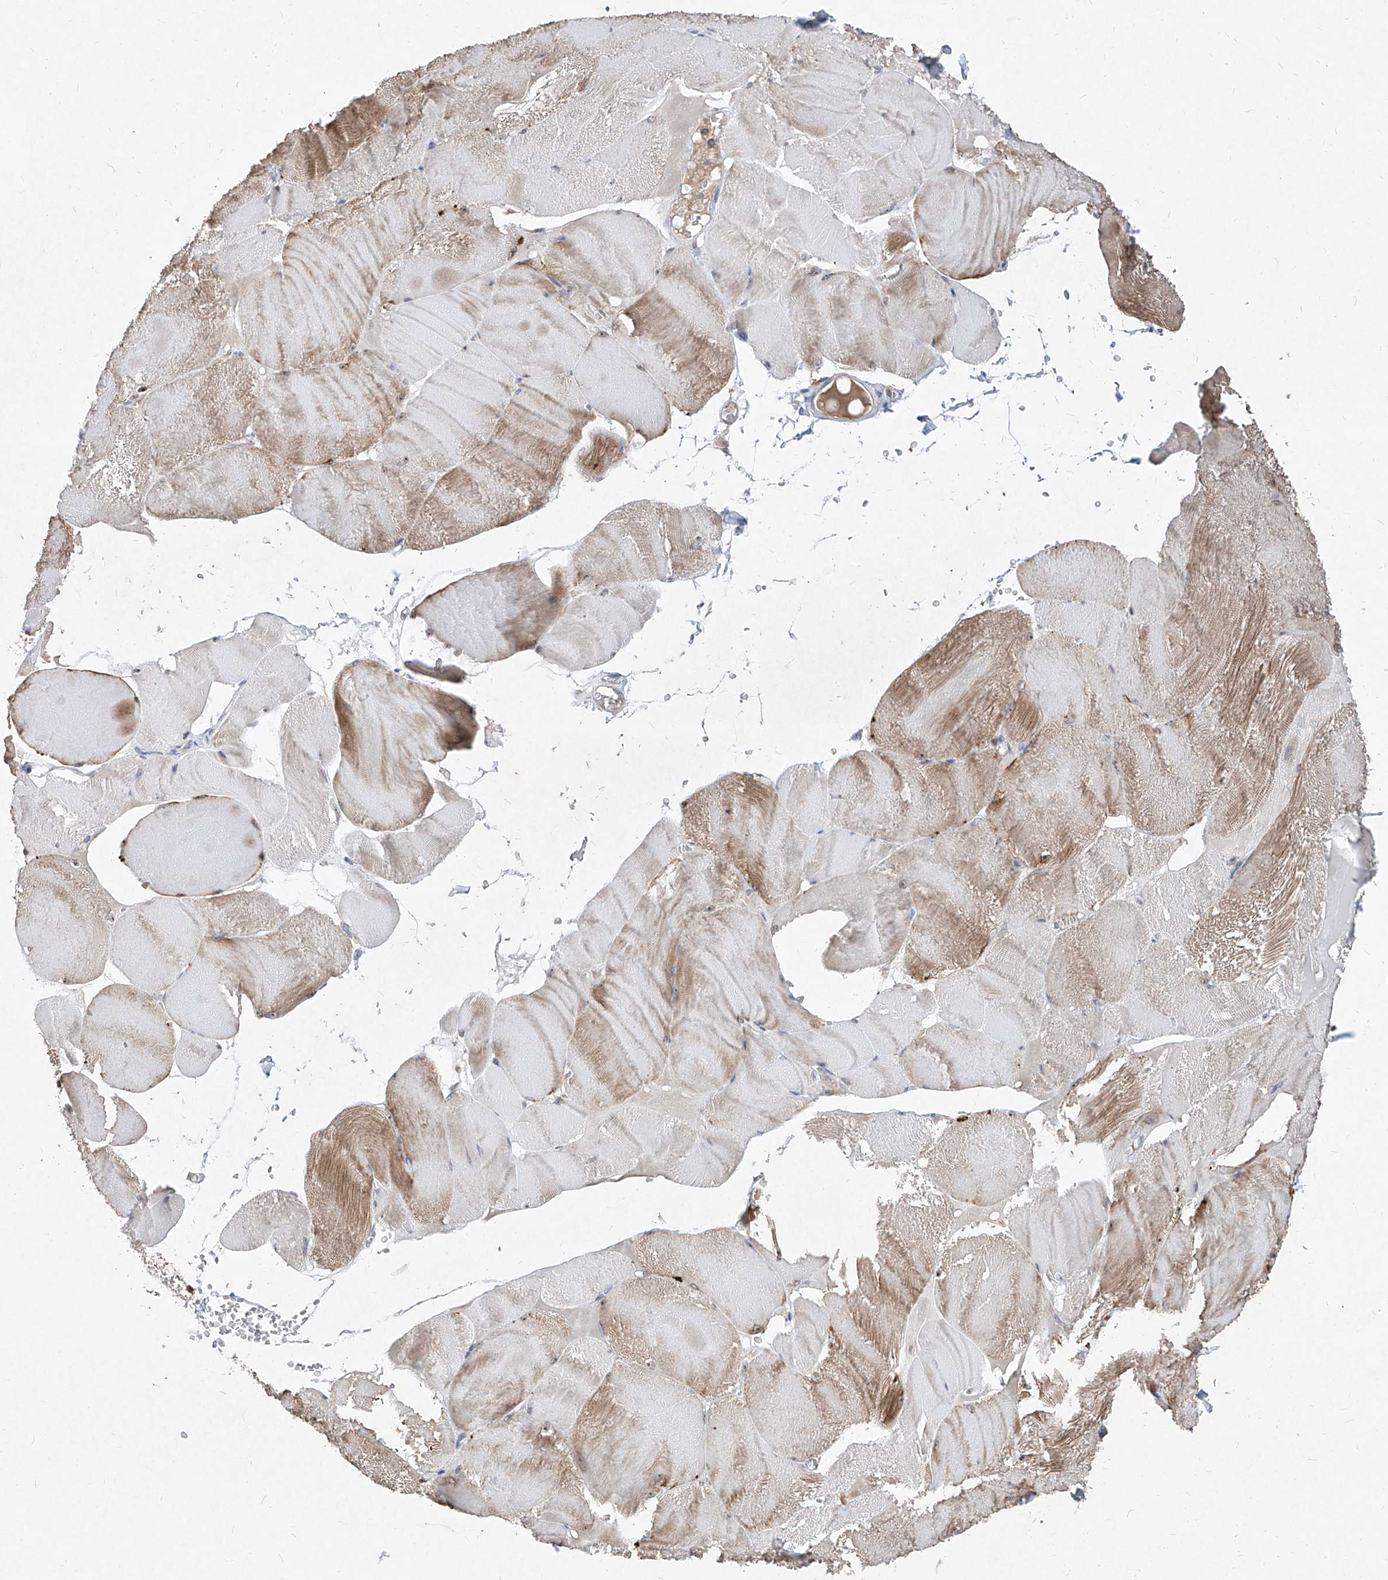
{"staining": {"intensity": "moderate", "quantity": "25%-75%", "location": "cytoplasmic/membranous"}, "tissue": "skeletal muscle", "cell_type": "Myocytes", "image_type": "normal", "snomed": [{"axis": "morphology", "description": "Normal tissue, NOS"}, {"axis": "morphology", "description": "Basal cell carcinoma"}, {"axis": "topography", "description": "Skeletal muscle"}], "caption": "About 25%-75% of myocytes in unremarkable human skeletal muscle exhibit moderate cytoplasmic/membranous protein expression as visualized by brown immunohistochemical staining.", "gene": "NDUFB3", "patient": {"sex": "female", "age": 64}}